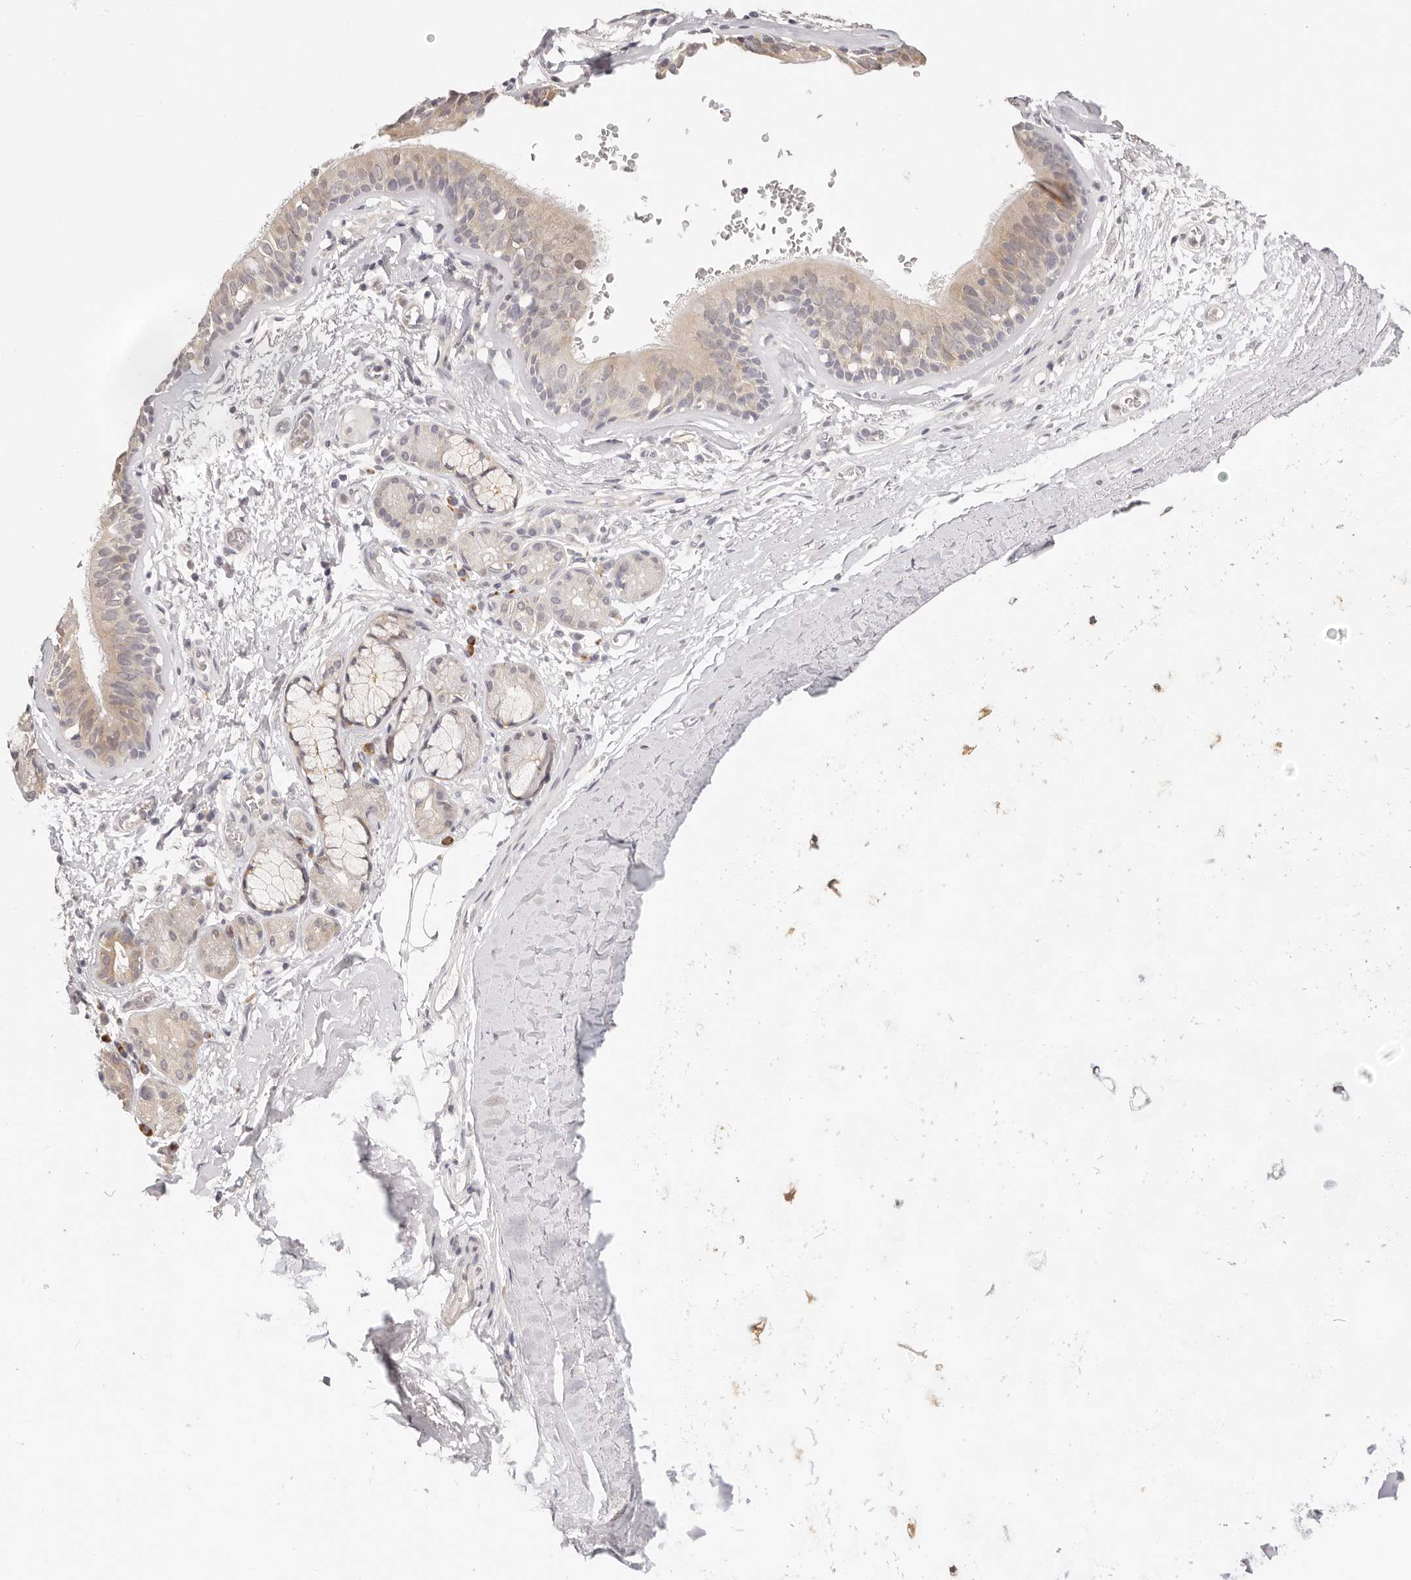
{"staining": {"intensity": "negative", "quantity": "none", "location": "none"}, "tissue": "bronchus", "cell_type": "Respiratory epithelial cells", "image_type": "normal", "snomed": [{"axis": "morphology", "description": "Normal tissue, NOS"}, {"axis": "topography", "description": "Cartilage tissue"}], "caption": "DAB (3,3'-diaminobenzidine) immunohistochemical staining of normal human bronchus reveals no significant staining in respiratory epithelial cells. (Brightfield microscopy of DAB immunohistochemistry at high magnification).", "gene": "GGPS1", "patient": {"sex": "female", "age": 63}}